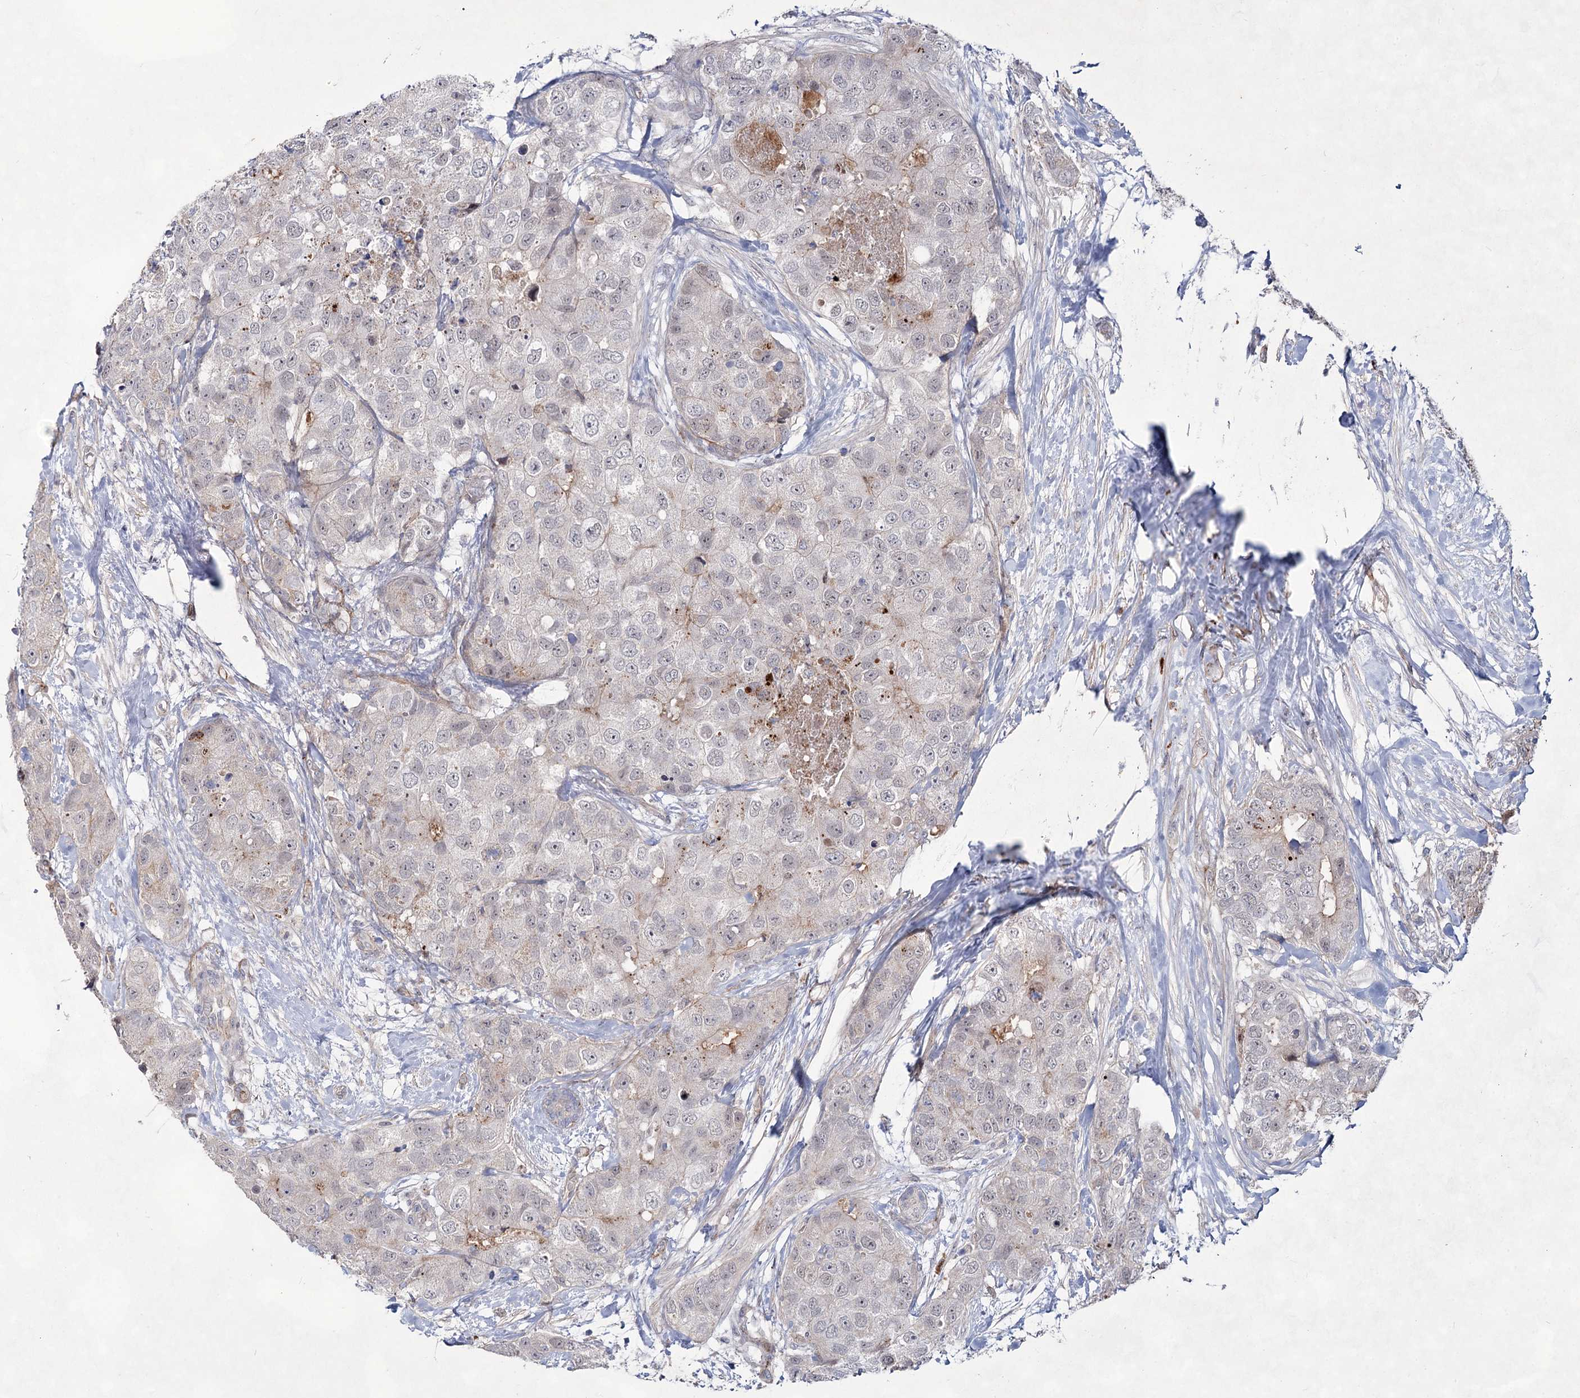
{"staining": {"intensity": "negative", "quantity": "none", "location": "none"}, "tissue": "breast cancer", "cell_type": "Tumor cells", "image_type": "cancer", "snomed": [{"axis": "morphology", "description": "Duct carcinoma"}, {"axis": "topography", "description": "Breast"}], "caption": "A photomicrograph of breast infiltrating ductal carcinoma stained for a protein displays no brown staining in tumor cells.", "gene": "ATL2", "patient": {"sex": "female", "age": 62}}